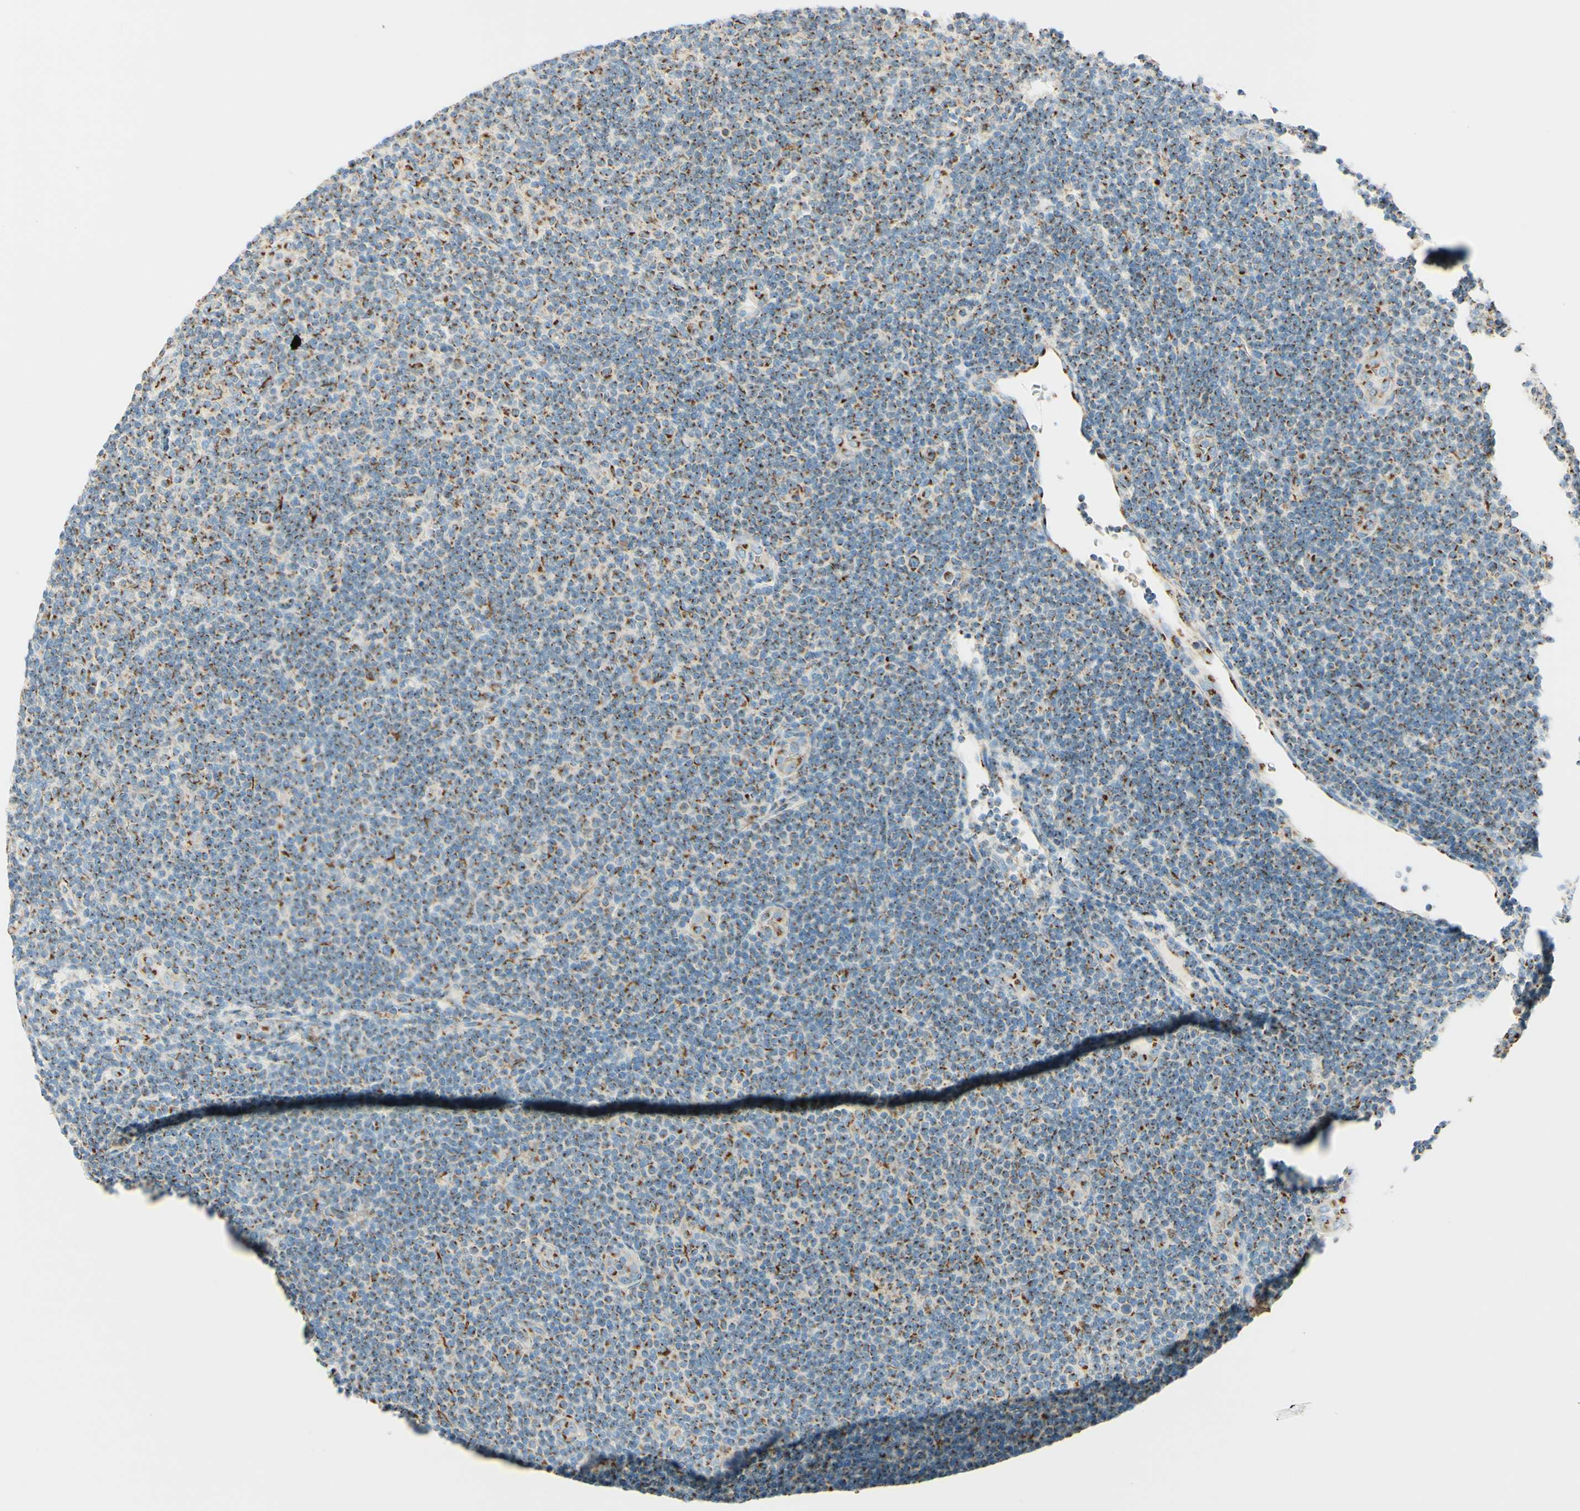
{"staining": {"intensity": "moderate", "quantity": "25%-75%", "location": "cytoplasmic/membranous"}, "tissue": "lymphoma", "cell_type": "Tumor cells", "image_type": "cancer", "snomed": [{"axis": "morphology", "description": "Malignant lymphoma, non-Hodgkin's type, Low grade"}, {"axis": "topography", "description": "Lymph node"}], "caption": "Moderate cytoplasmic/membranous expression is present in about 25%-75% of tumor cells in lymphoma. The protein is shown in brown color, while the nuclei are stained blue.", "gene": "GOLGB1", "patient": {"sex": "male", "age": 83}}